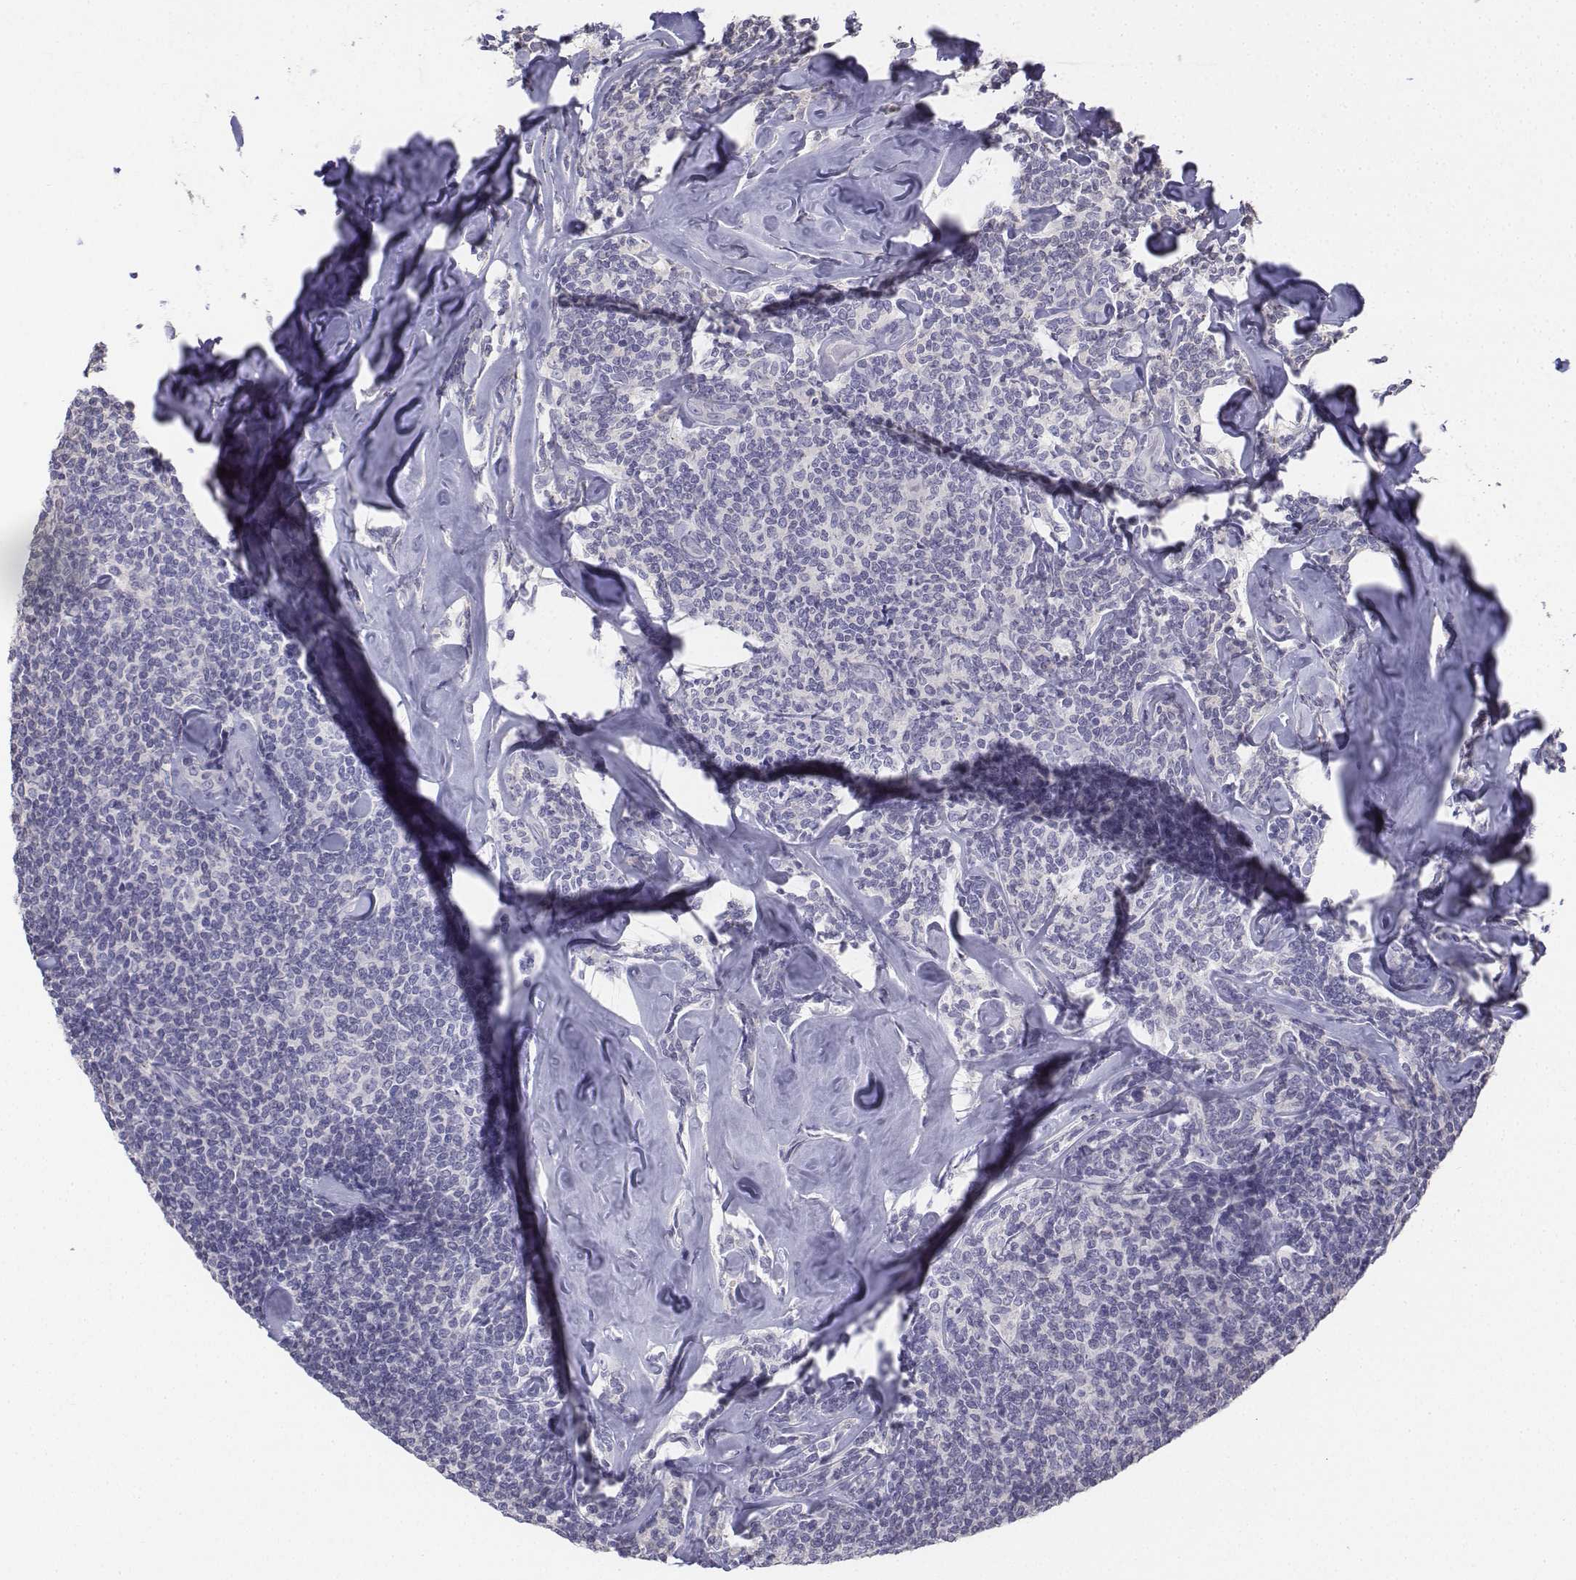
{"staining": {"intensity": "negative", "quantity": "none", "location": "none"}, "tissue": "lymphoma", "cell_type": "Tumor cells", "image_type": "cancer", "snomed": [{"axis": "morphology", "description": "Malignant lymphoma, non-Hodgkin's type, Low grade"}, {"axis": "topography", "description": "Lymph node"}], "caption": "Immunohistochemistry micrograph of low-grade malignant lymphoma, non-Hodgkin's type stained for a protein (brown), which shows no positivity in tumor cells.", "gene": "LGSN", "patient": {"sex": "female", "age": 56}}